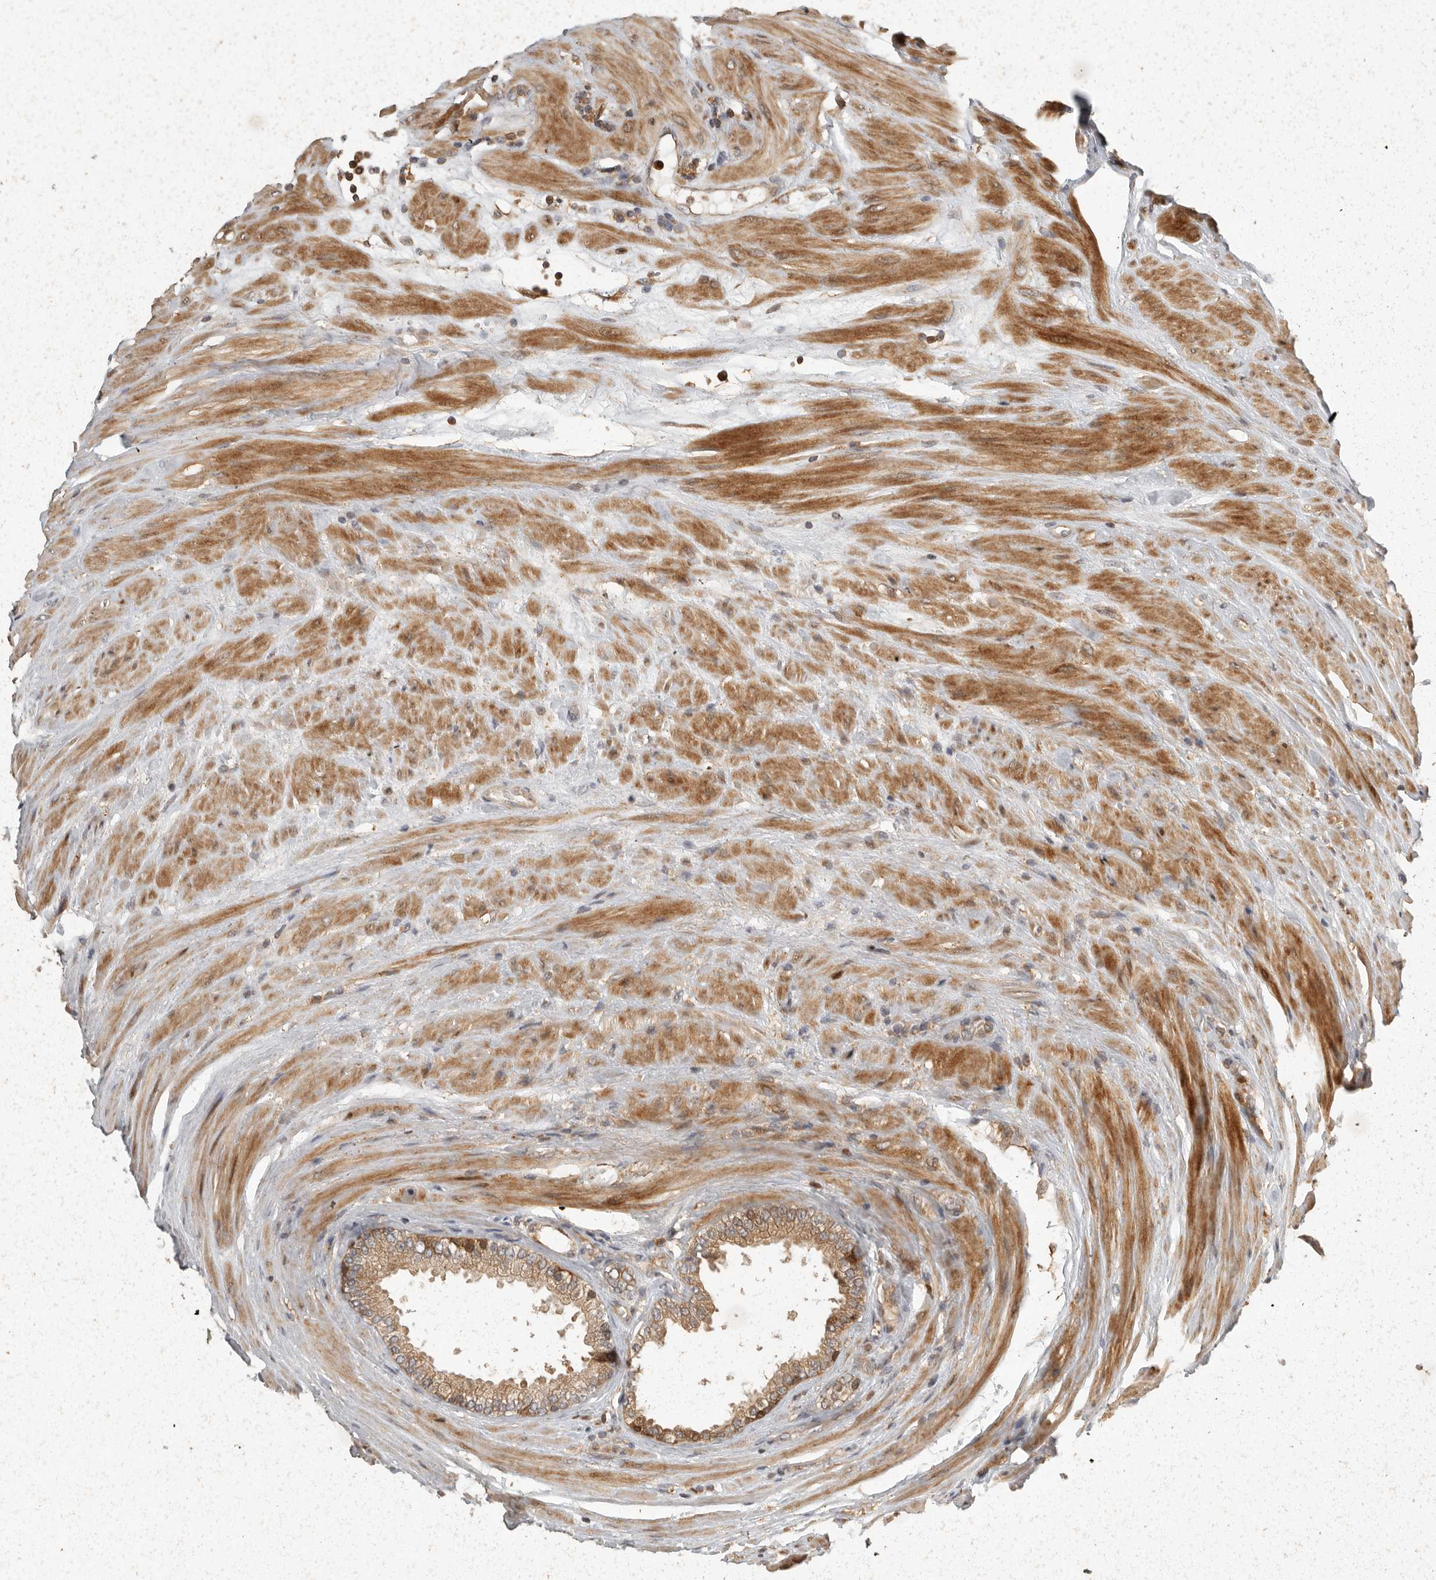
{"staining": {"intensity": "moderate", "quantity": ">75%", "location": "cytoplasmic/membranous"}, "tissue": "prostate cancer", "cell_type": "Tumor cells", "image_type": "cancer", "snomed": [{"axis": "morphology", "description": "Adenocarcinoma, Low grade"}, {"axis": "topography", "description": "Prostate"}], "caption": "A micrograph of human adenocarcinoma (low-grade) (prostate) stained for a protein shows moderate cytoplasmic/membranous brown staining in tumor cells. Nuclei are stained in blue.", "gene": "SWT1", "patient": {"sex": "male", "age": 62}}